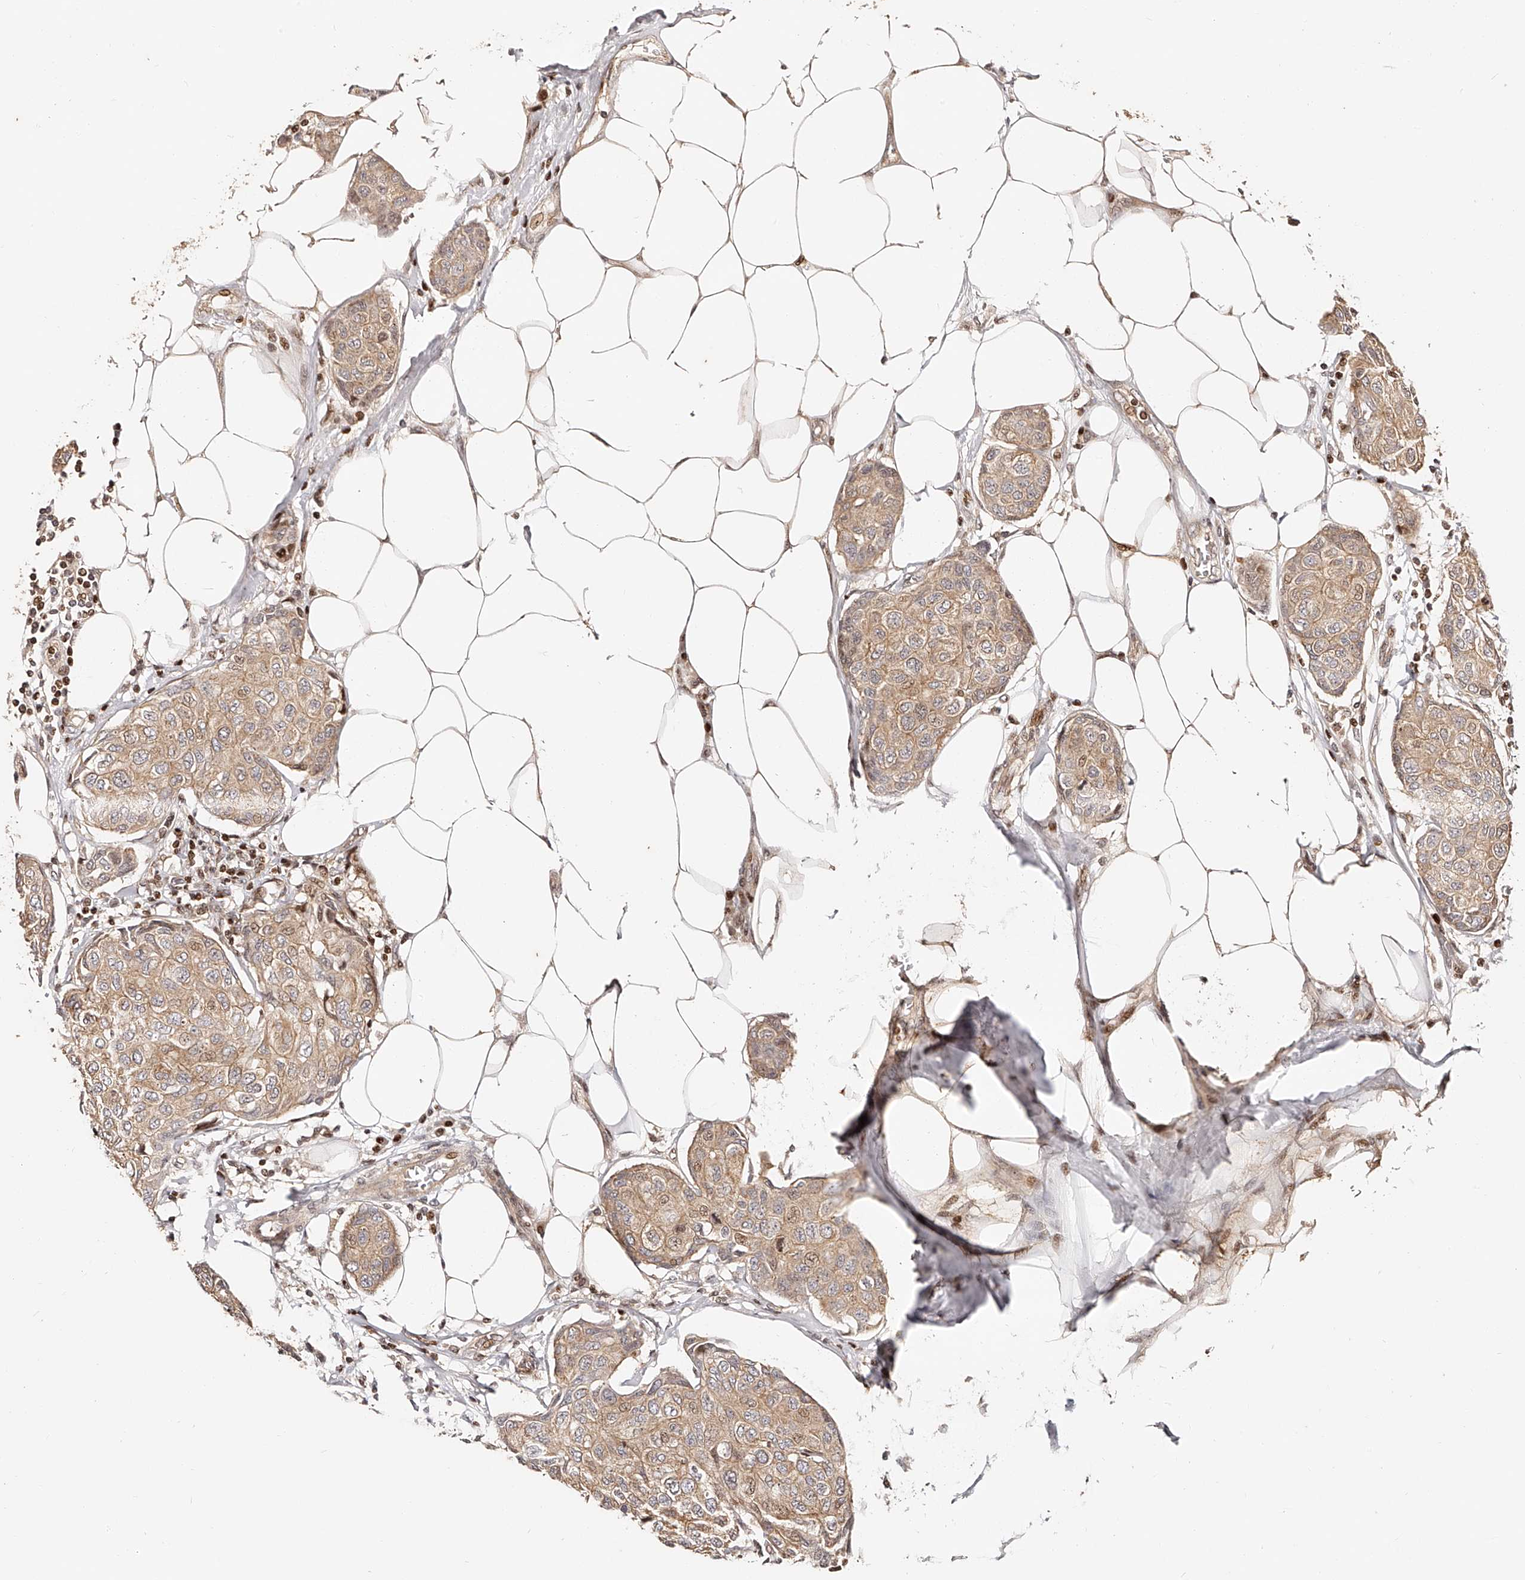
{"staining": {"intensity": "weak", "quantity": ">75%", "location": "cytoplasmic/membranous,nuclear"}, "tissue": "breast cancer", "cell_type": "Tumor cells", "image_type": "cancer", "snomed": [{"axis": "morphology", "description": "Duct carcinoma"}, {"axis": "topography", "description": "Breast"}], "caption": "A high-resolution micrograph shows immunohistochemistry staining of breast cancer (infiltrating ductal carcinoma), which reveals weak cytoplasmic/membranous and nuclear staining in about >75% of tumor cells. The protein is stained brown, and the nuclei are stained in blue (DAB IHC with brightfield microscopy, high magnification).", "gene": "PFDN2", "patient": {"sex": "female", "age": 80}}